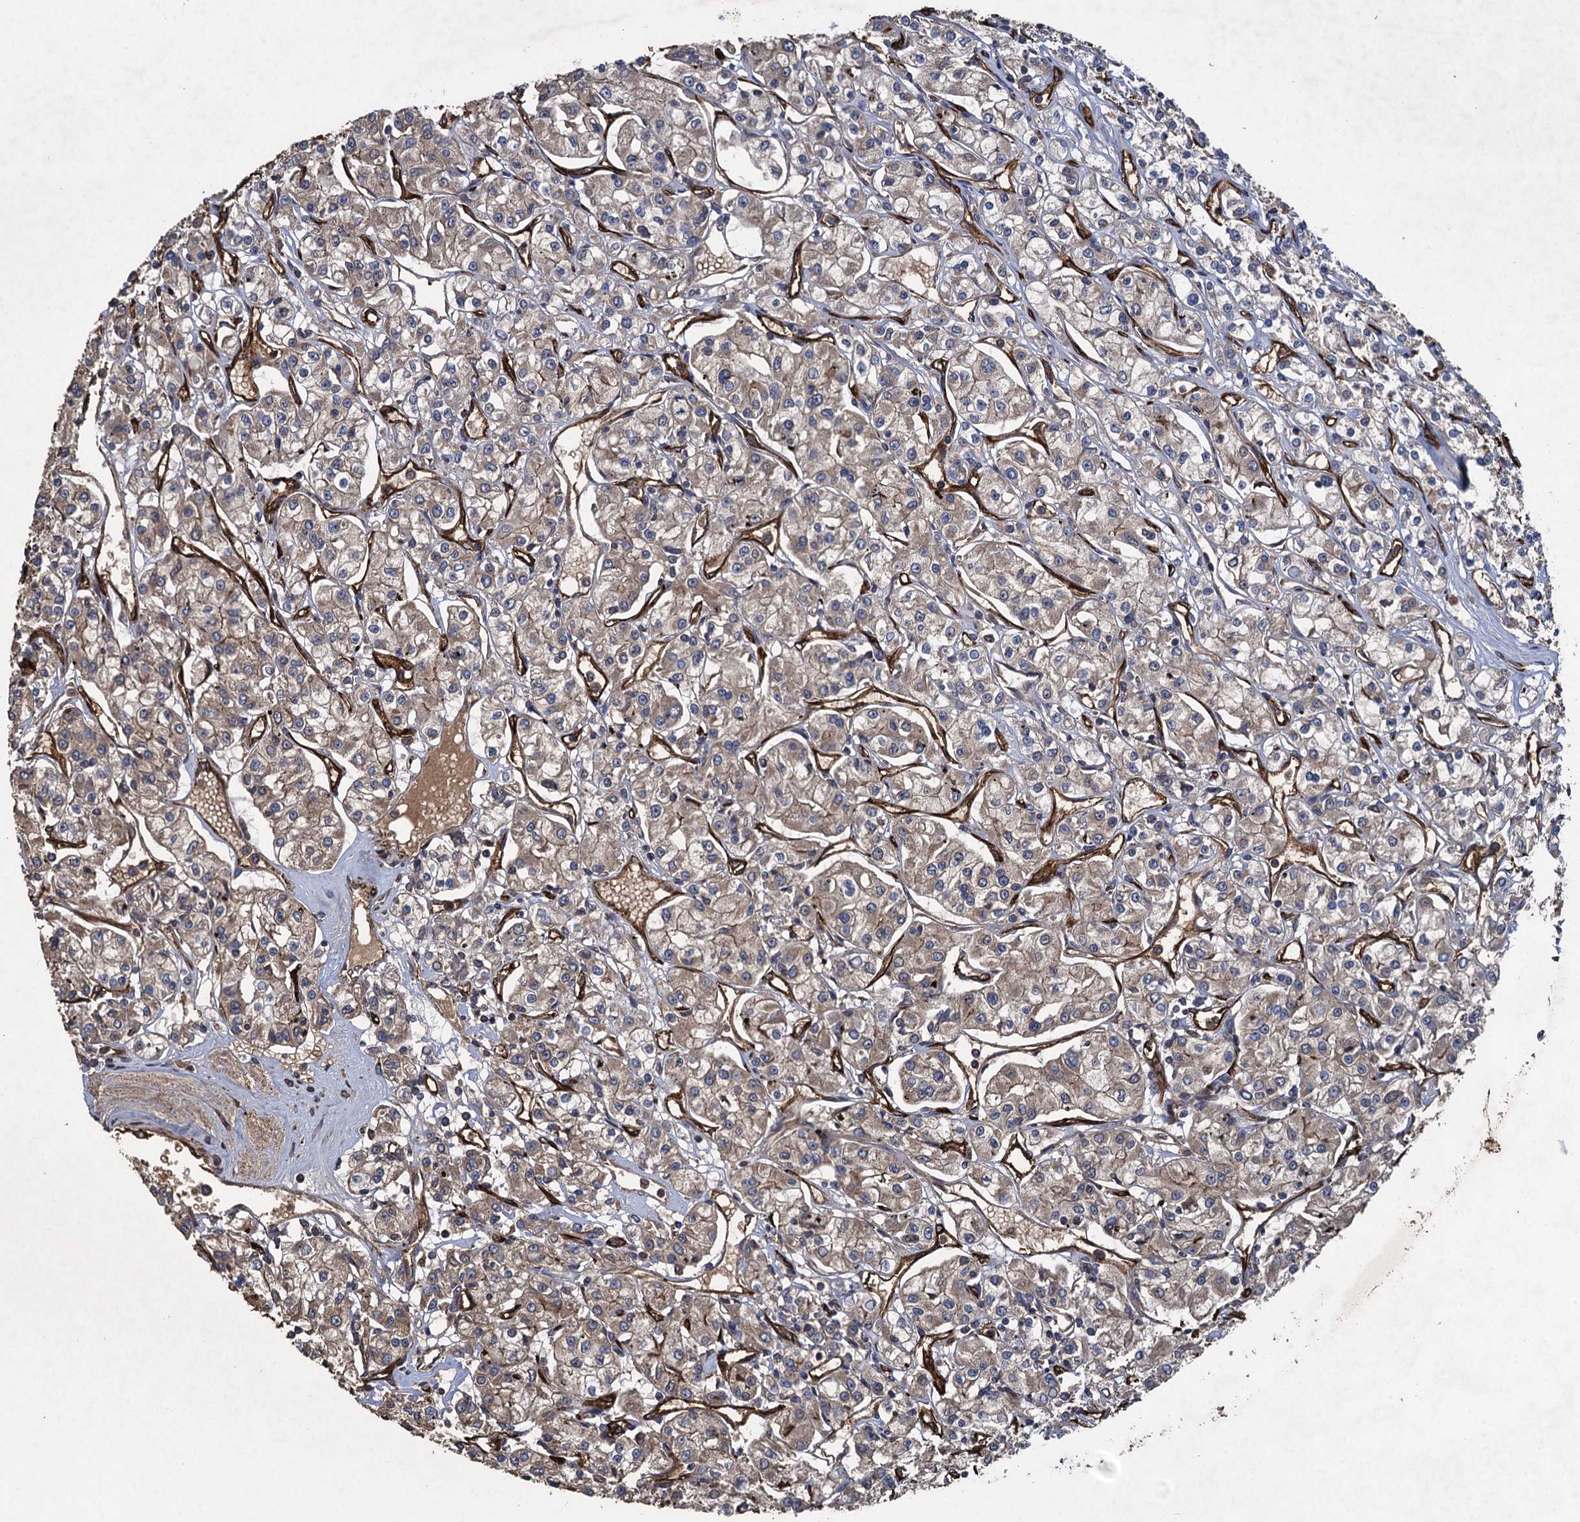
{"staining": {"intensity": "weak", "quantity": "25%-75%", "location": "cytoplasmic/membranous"}, "tissue": "renal cancer", "cell_type": "Tumor cells", "image_type": "cancer", "snomed": [{"axis": "morphology", "description": "Adenocarcinoma, NOS"}, {"axis": "topography", "description": "Kidney"}], "caption": "There is low levels of weak cytoplasmic/membranous expression in tumor cells of adenocarcinoma (renal), as demonstrated by immunohistochemical staining (brown color).", "gene": "TXNDC11", "patient": {"sex": "female", "age": 59}}